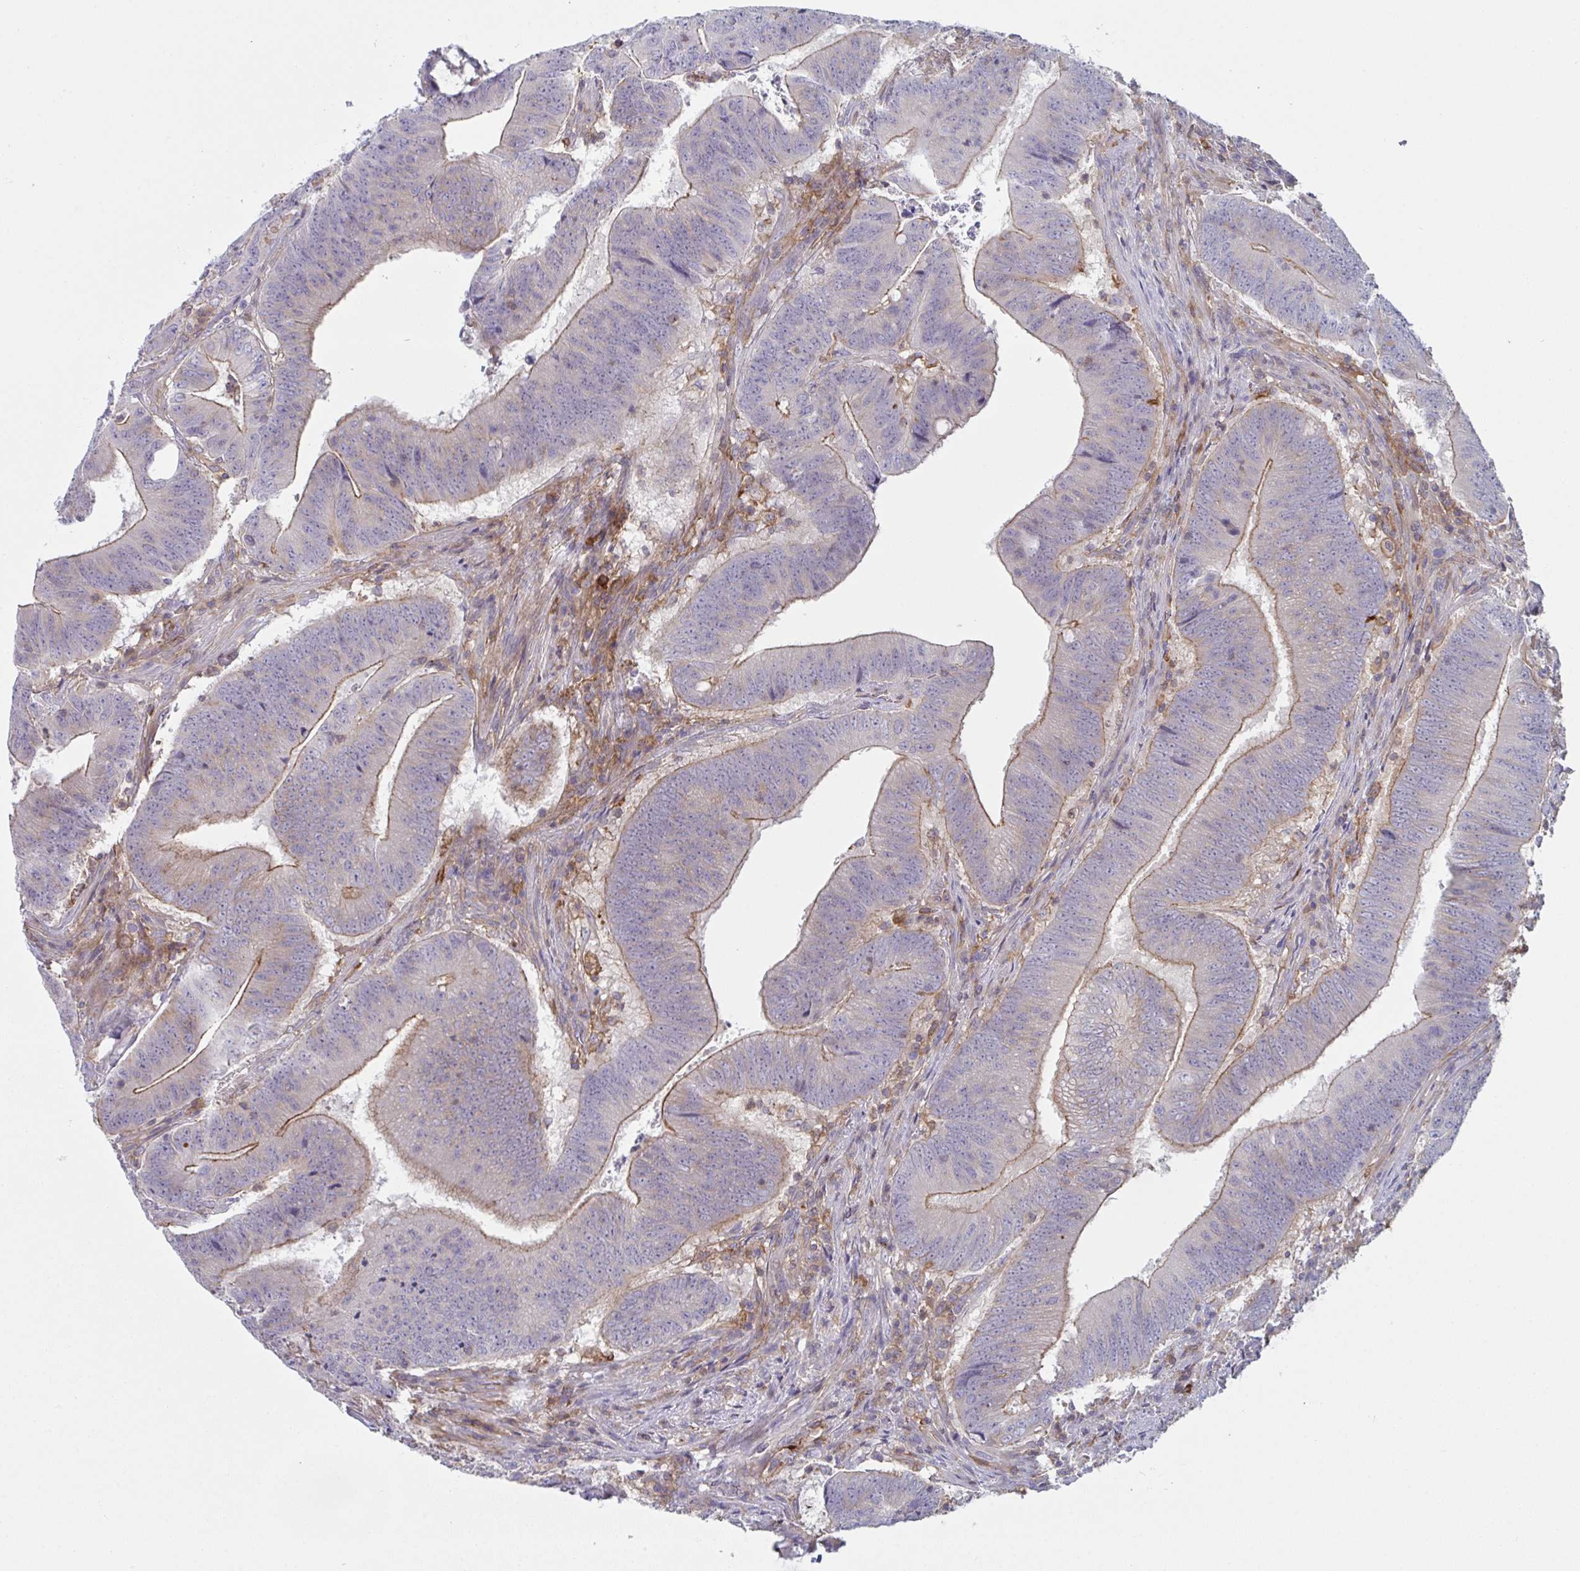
{"staining": {"intensity": "moderate", "quantity": "25%-75%", "location": "cytoplasmic/membranous"}, "tissue": "colorectal cancer", "cell_type": "Tumor cells", "image_type": "cancer", "snomed": [{"axis": "morphology", "description": "Adenocarcinoma, NOS"}, {"axis": "topography", "description": "Colon"}], "caption": "Colorectal cancer (adenocarcinoma) tissue reveals moderate cytoplasmic/membranous positivity in approximately 25%-75% of tumor cells, visualized by immunohistochemistry.", "gene": "DISP2", "patient": {"sex": "female", "age": 87}}